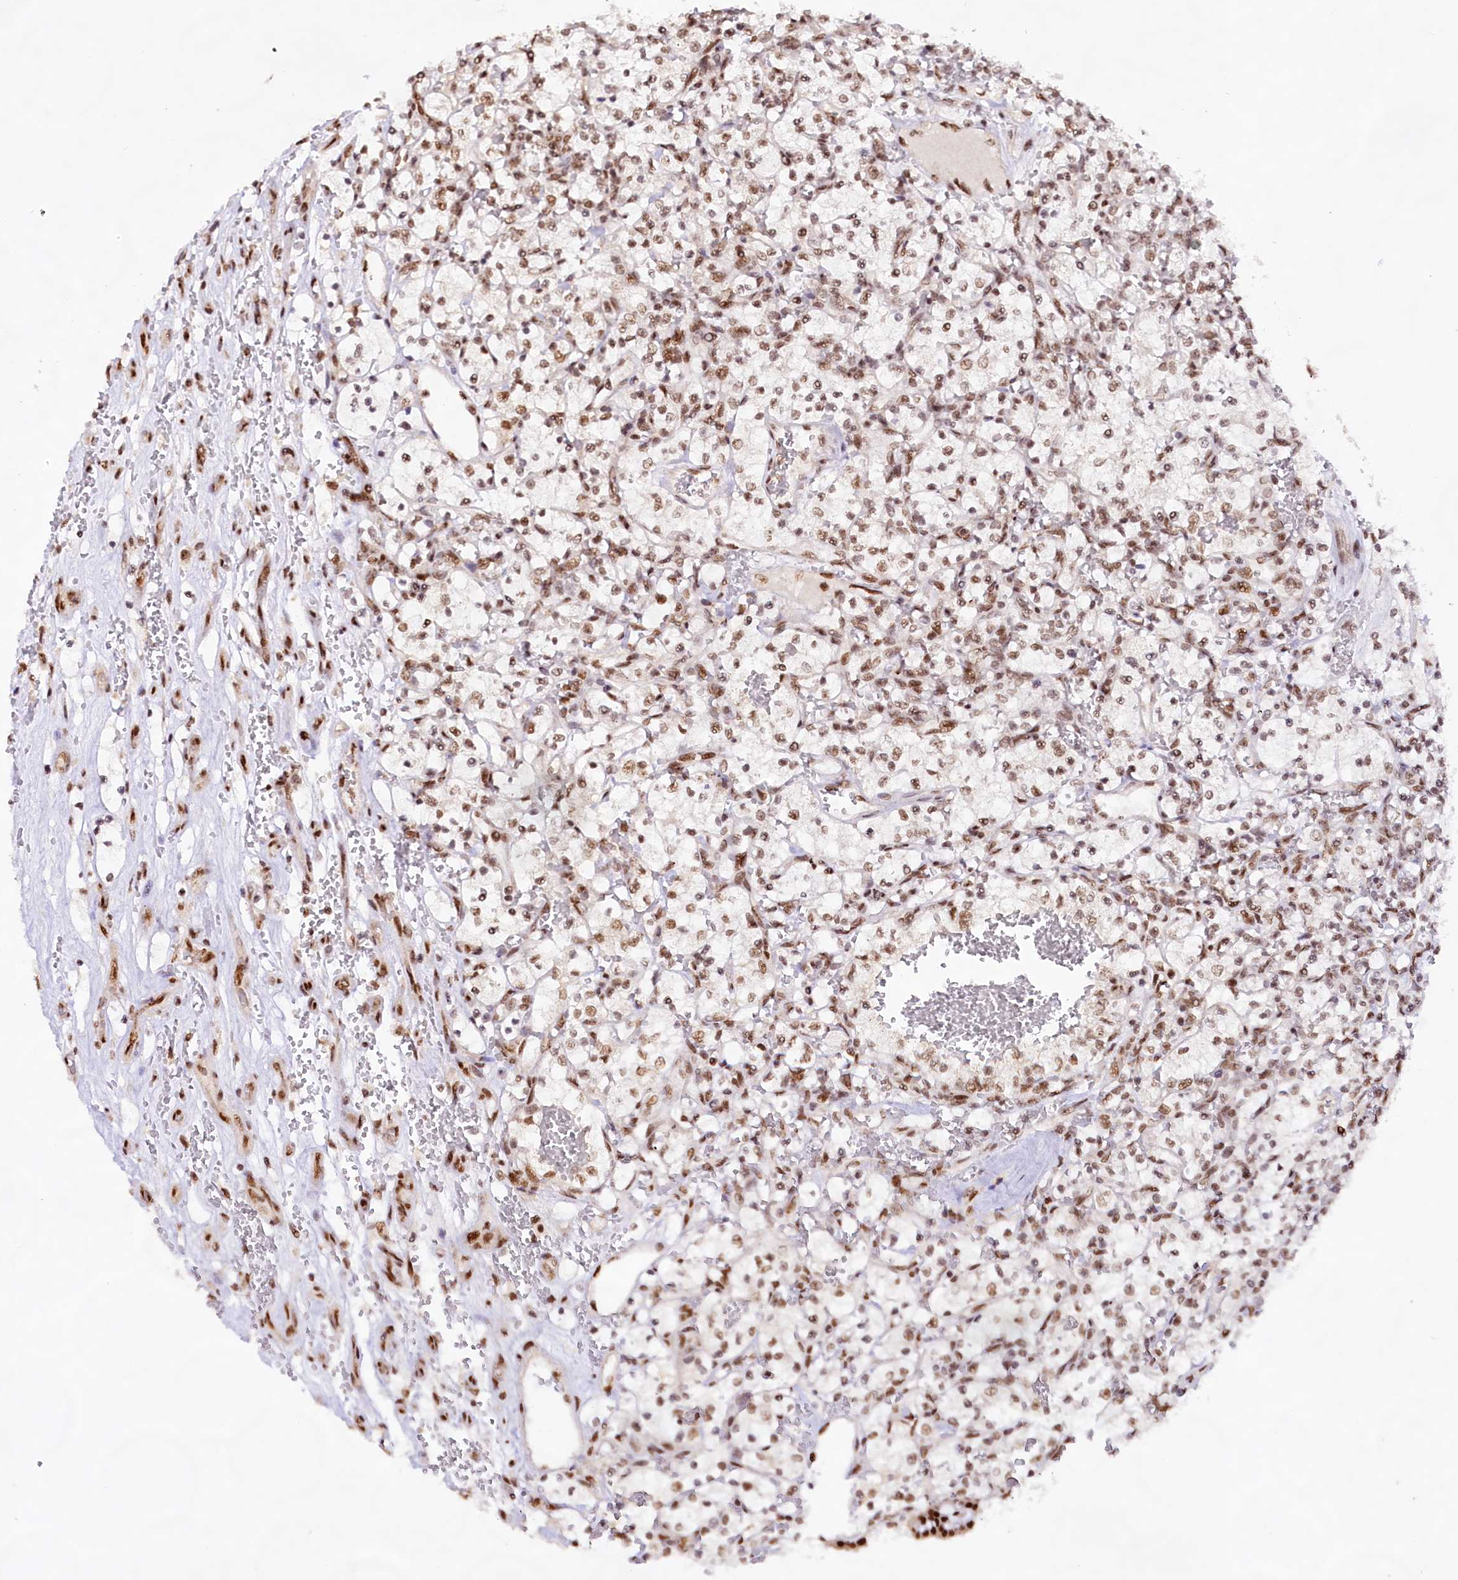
{"staining": {"intensity": "moderate", "quantity": ">75%", "location": "nuclear"}, "tissue": "renal cancer", "cell_type": "Tumor cells", "image_type": "cancer", "snomed": [{"axis": "morphology", "description": "Adenocarcinoma, NOS"}, {"axis": "topography", "description": "Kidney"}], "caption": "Immunohistochemistry (IHC) image of neoplastic tissue: human renal cancer (adenocarcinoma) stained using immunohistochemistry reveals medium levels of moderate protein expression localized specifically in the nuclear of tumor cells, appearing as a nuclear brown color.", "gene": "HIRA", "patient": {"sex": "female", "age": 69}}